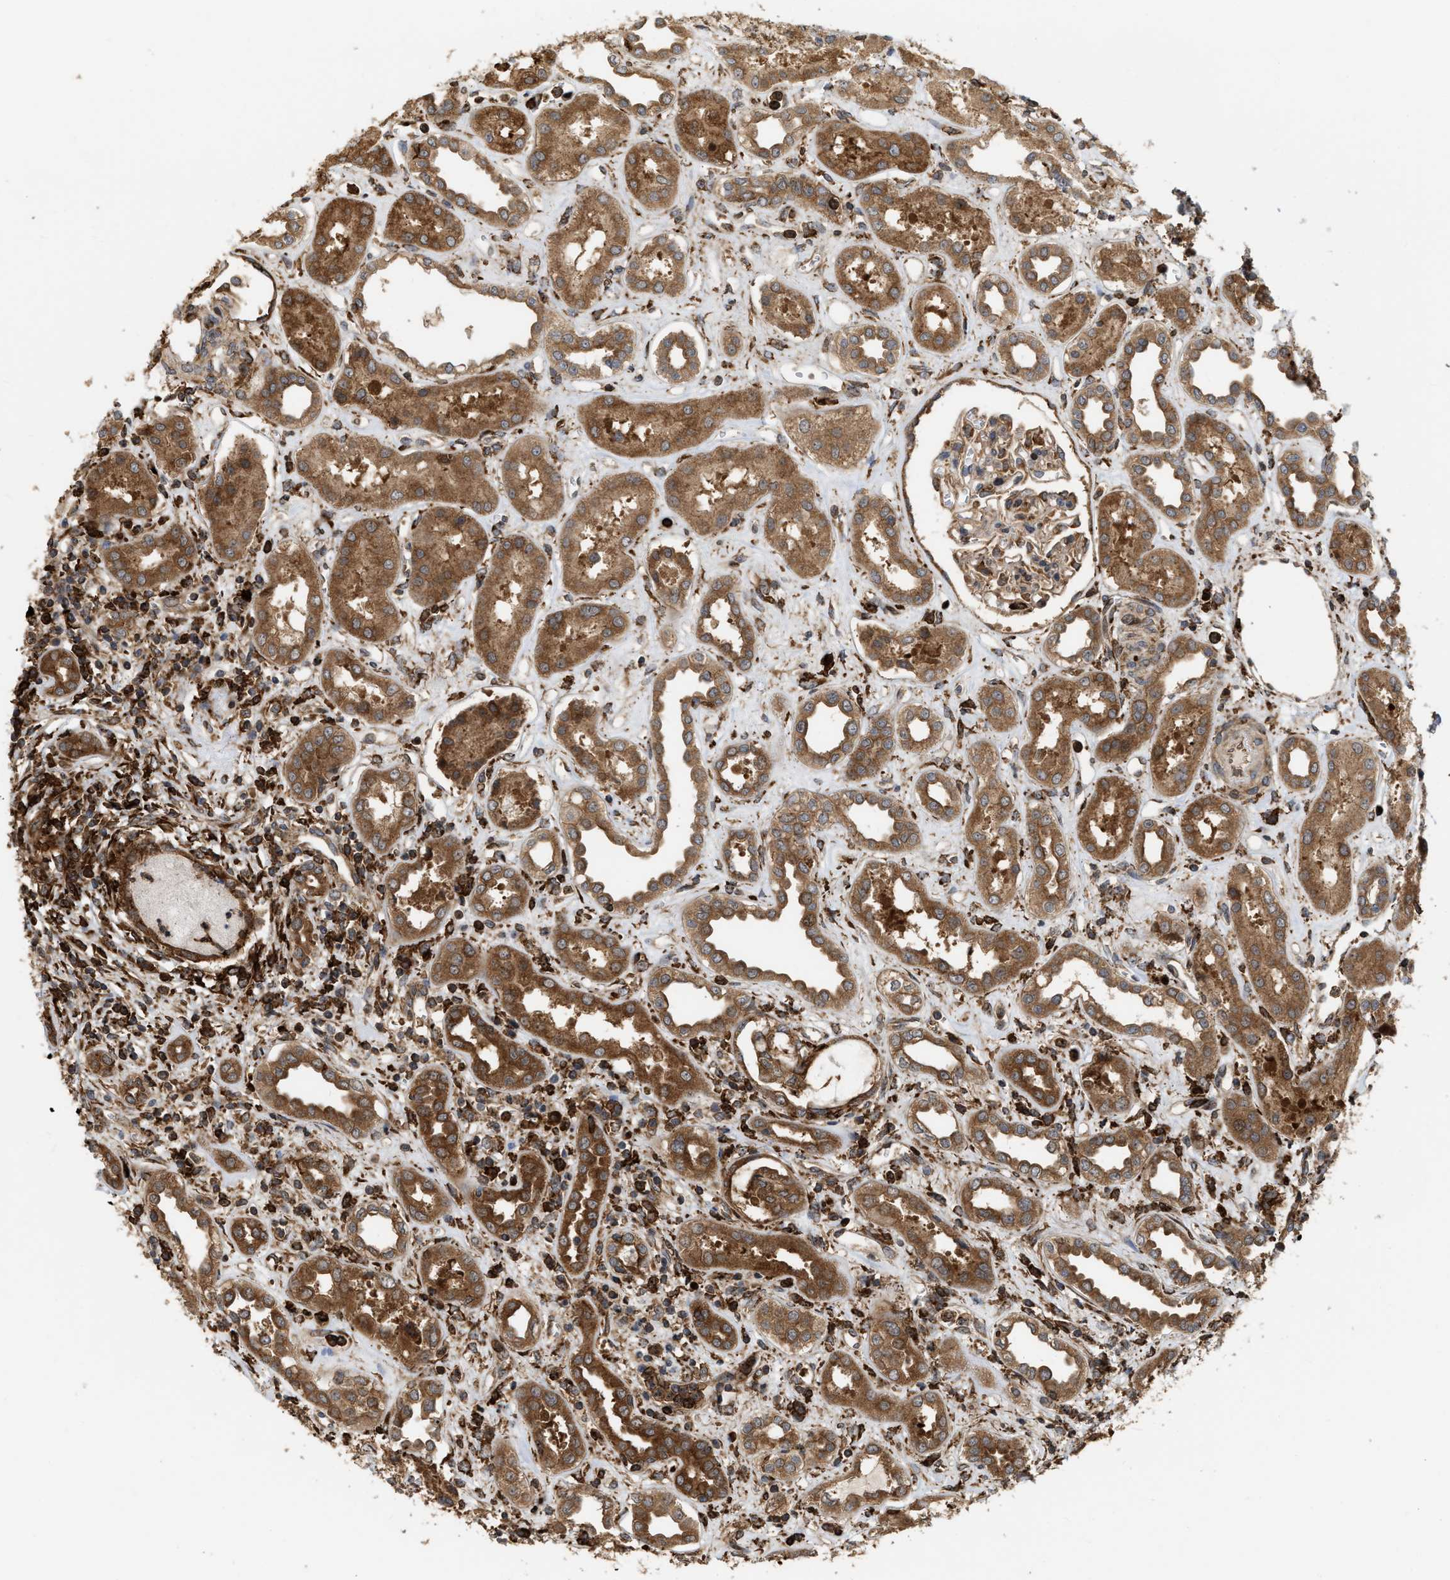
{"staining": {"intensity": "moderate", "quantity": ">75%", "location": "cytoplasmic/membranous"}, "tissue": "kidney", "cell_type": "Cells in glomeruli", "image_type": "normal", "snomed": [{"axis": "morphology", "description": "Normal tissue, NOS"}, {"axis": "topography", "description": "Kidney"}], "caption": "An IHC image of benign tissue is shown. Protein staining in brown shows moderate cytoplasmic/membranous positivity in kidney within cells in glomeruli.", "gene": "IQCE", "patient": {"sex": "male", "age": 59}}